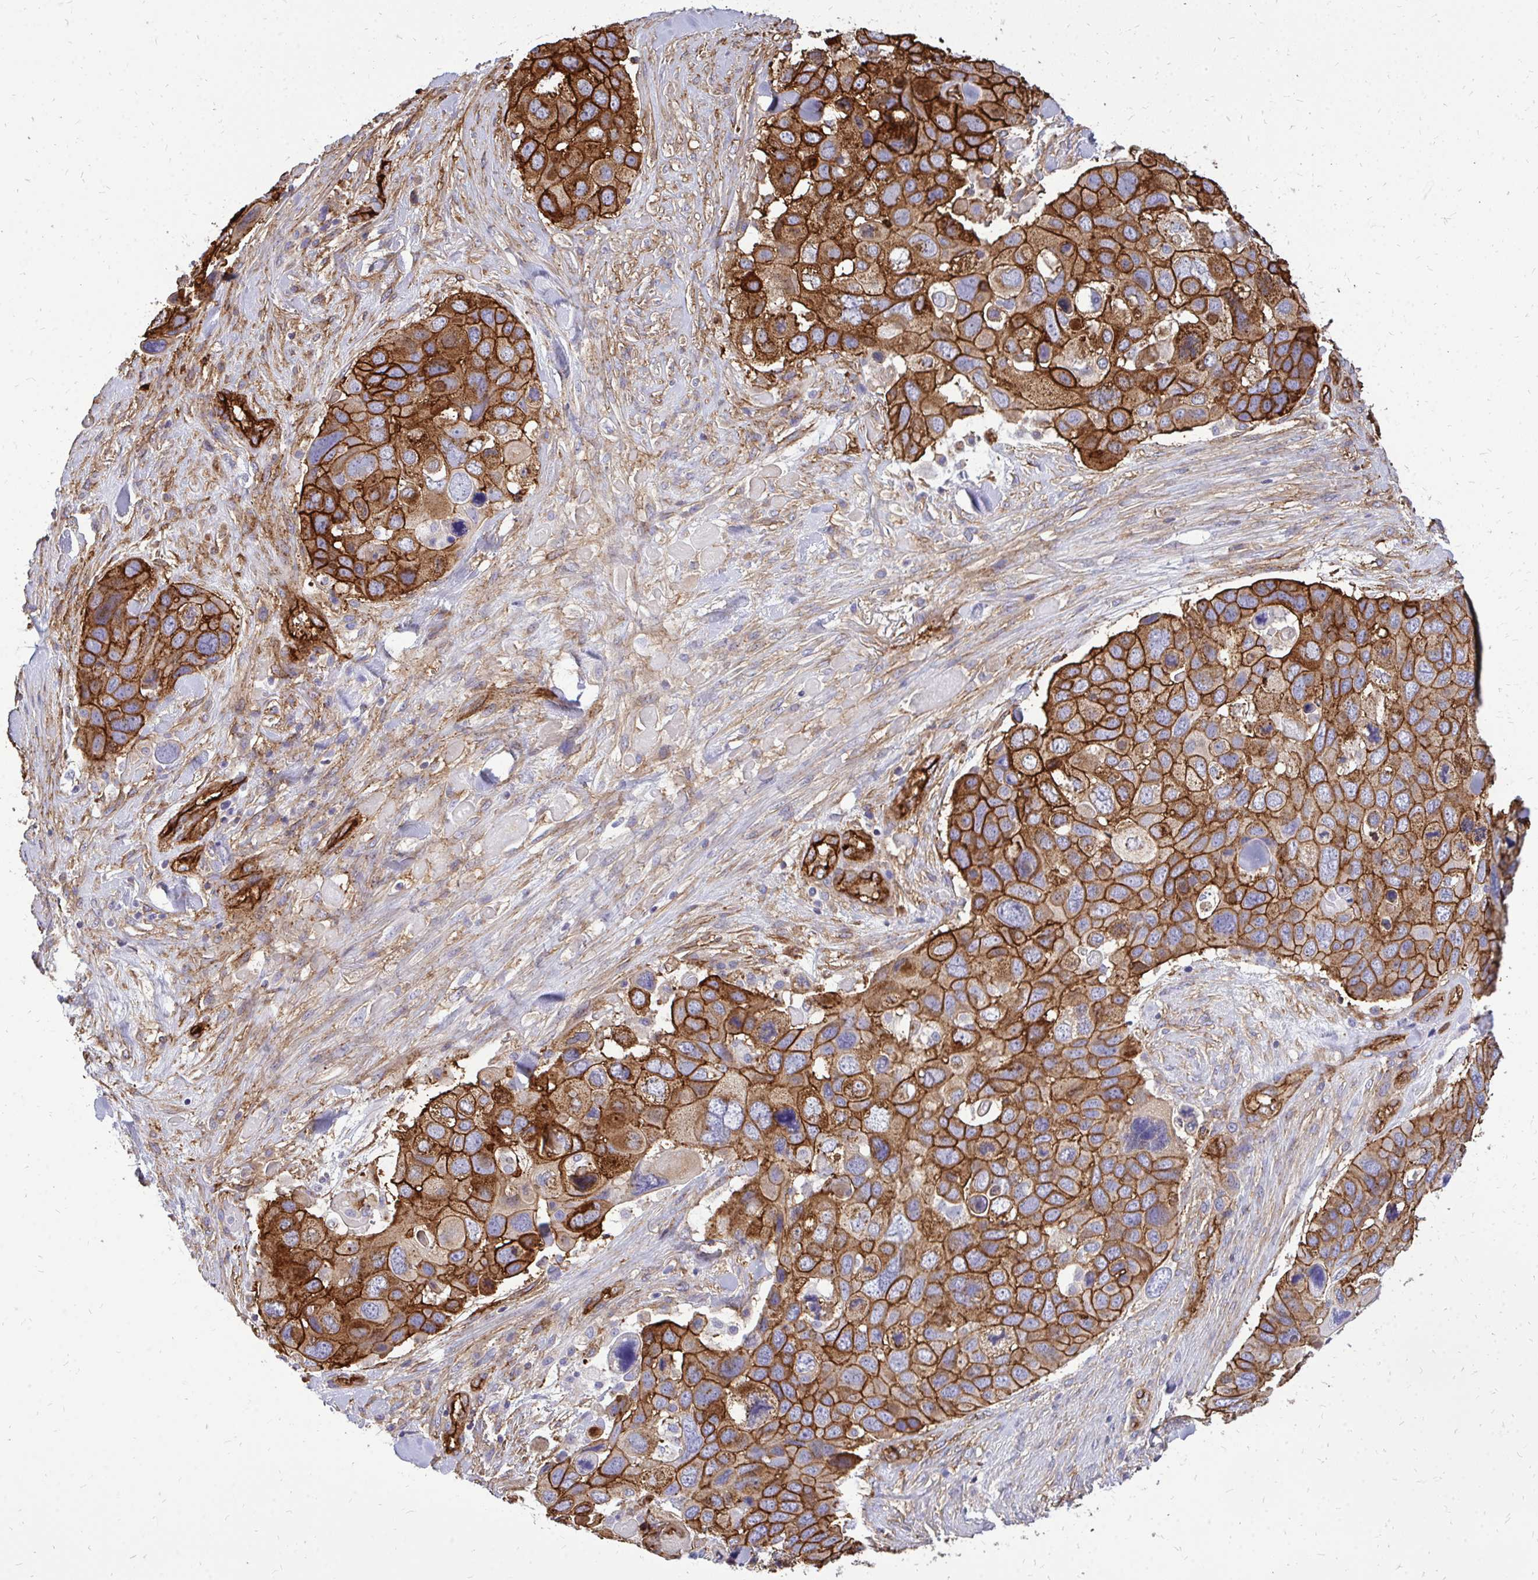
{"staining": {"intensity": "strong", "quantity": ">75%", "location": "cytoplasmic/membranous"}, "tissue": "skin cancer", "cell_type": "Tumor cells", "image_type": "cancer", "snomed": [{"axis": "morphology", "description": "Basal cell carcinoma"}, {"axis": "topography", "description": "Skin"}], "caption": "Strong cytoplasmic/membranous protein staining is present in about >75% of tumor cells in skin cancer (basal cell carcinoma).", "gene": "MARCKSL1", "patient": {"sex": "female", "age": 74}}